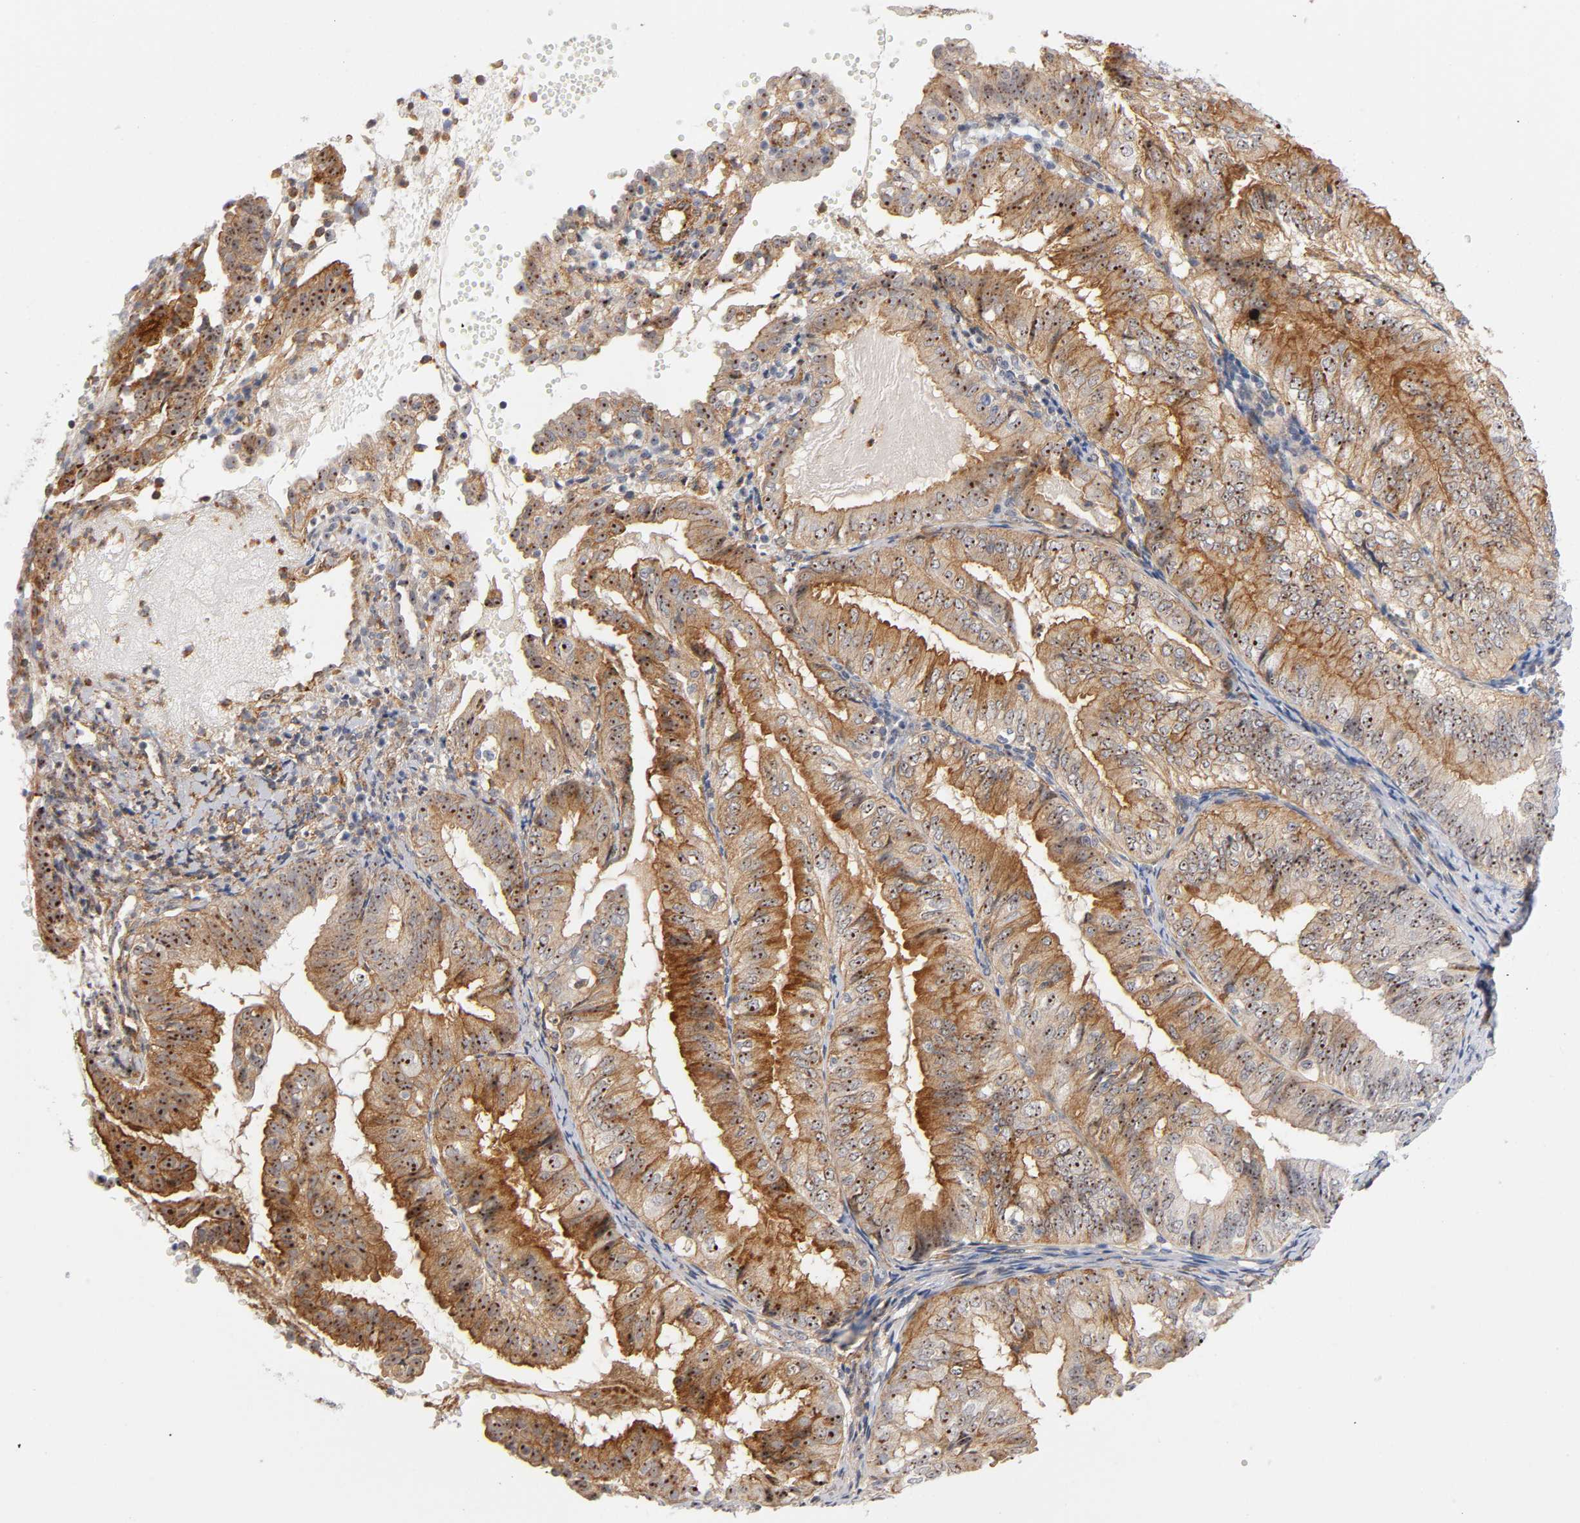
{"staining": {"intensity": "strong", "quantity": ">75%", "location": "cytoplasmic/membranous,nuclear"}, "tissue": "endometrial cancer", "cell_type": "Tumor cells", "image_type": "cancer", "snomed": [{"axis": "morphology", "description": "Adenocarcinoma, NOS"}, {"axis": "topography", "description": "Endometrium"}], "caption": "The photomicrograph shows staining of adenocarcinoma (endometrial), revealing strong cytoplasmic/membranous and nuclear protein positivity (brown color) within tumor cells.", "gene": "PLD1", "patient": {"sex": "female", "age": 66}}